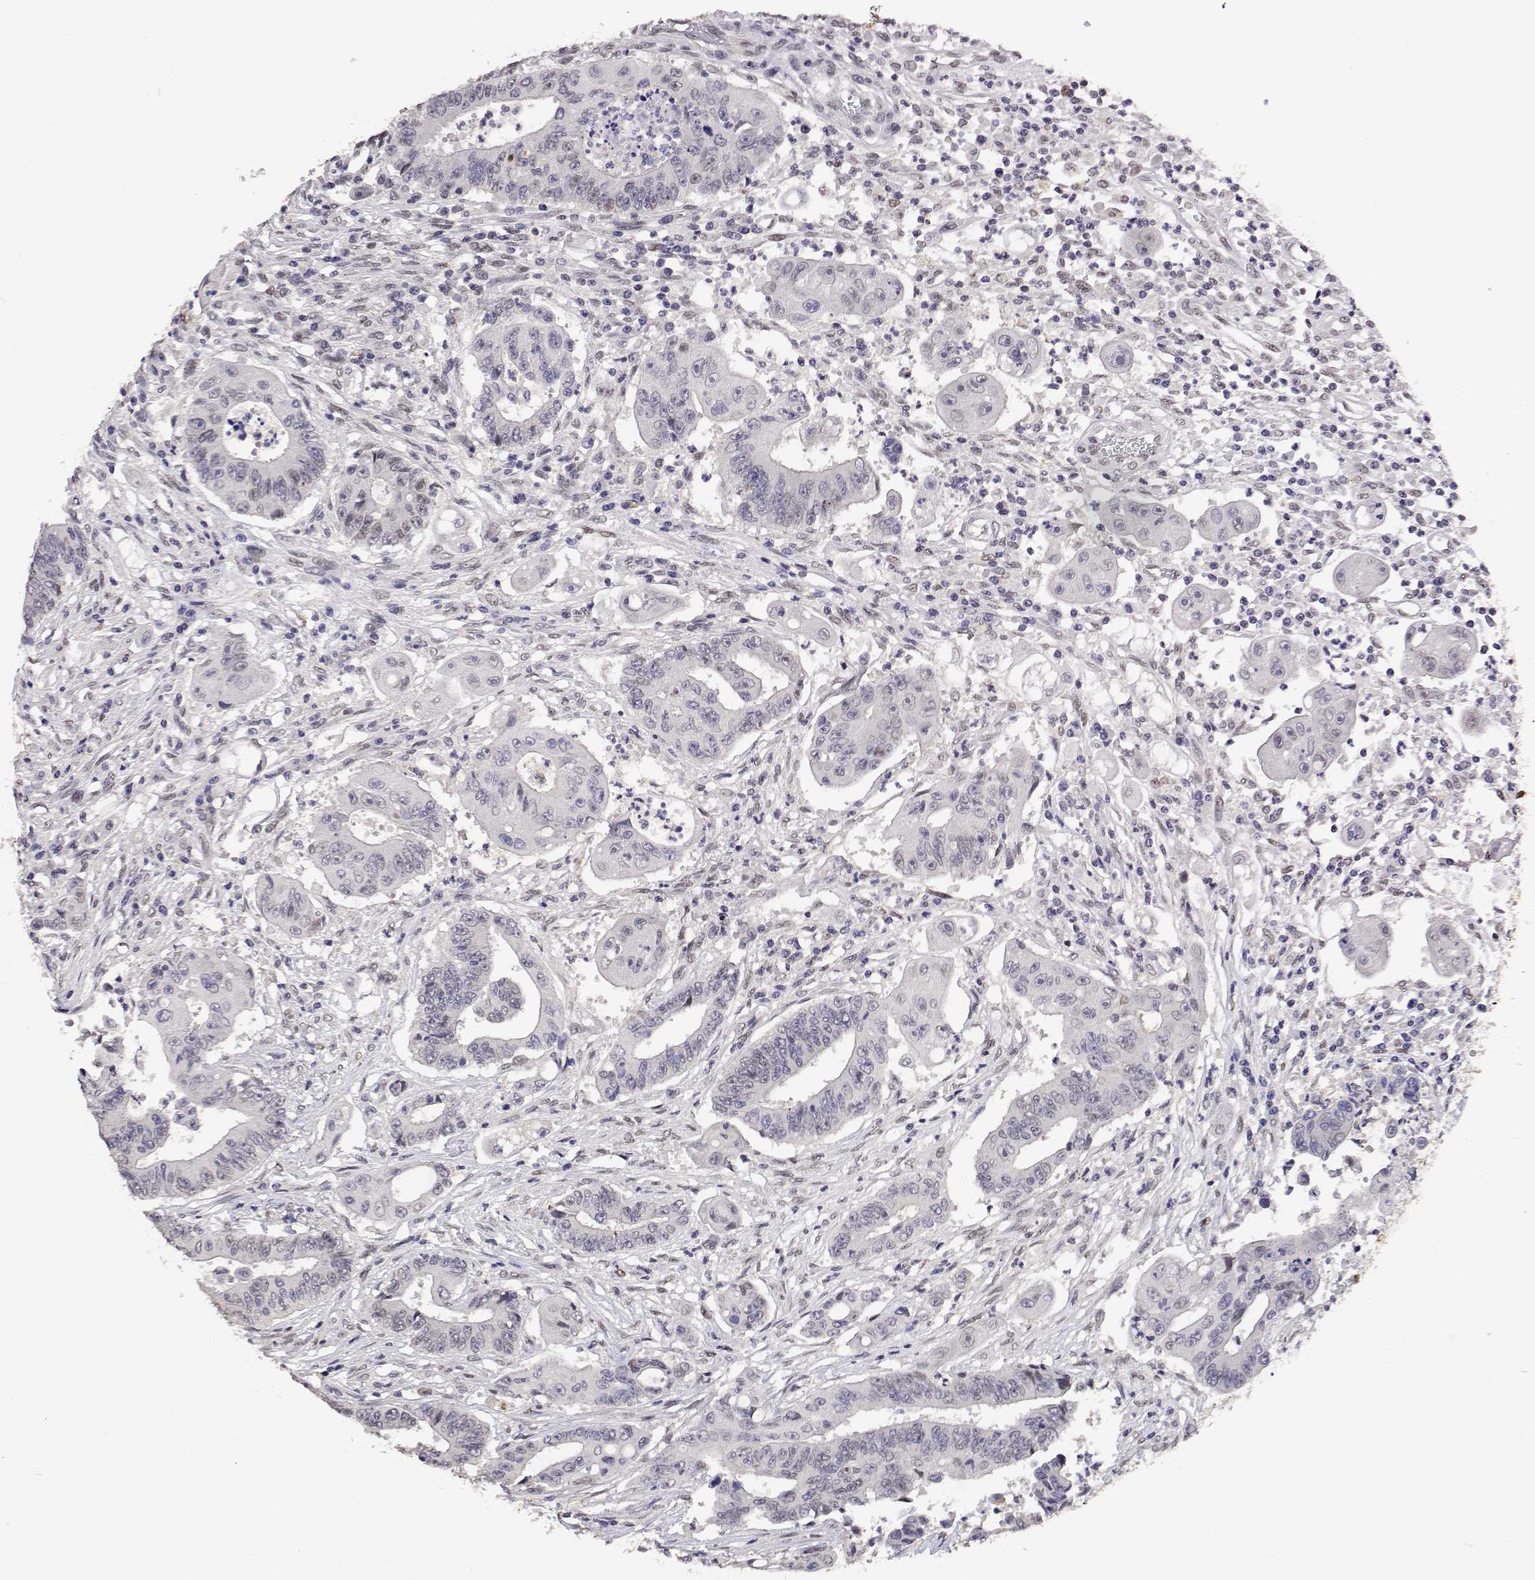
{"staining": {"intensity": "negative", "quantity": "none", "location": "none"}, "tissue": "colorectal cancer", "cell_type": "Tumor cells", "image_type": "cancer", "snomed": [{"axis": "morphology", "description": "Adenocarcinoma, NOS"}, {"axis": "topography", "description": "Rectum"}], "caption": "DAB (3,3'-diaminobenzidine) immunohistochemical staining of human colorectal cancer displays no significant staining in tumor cells.", "gene": "HNRNPA0", "patient": {"sex": "male", "age": 54}}